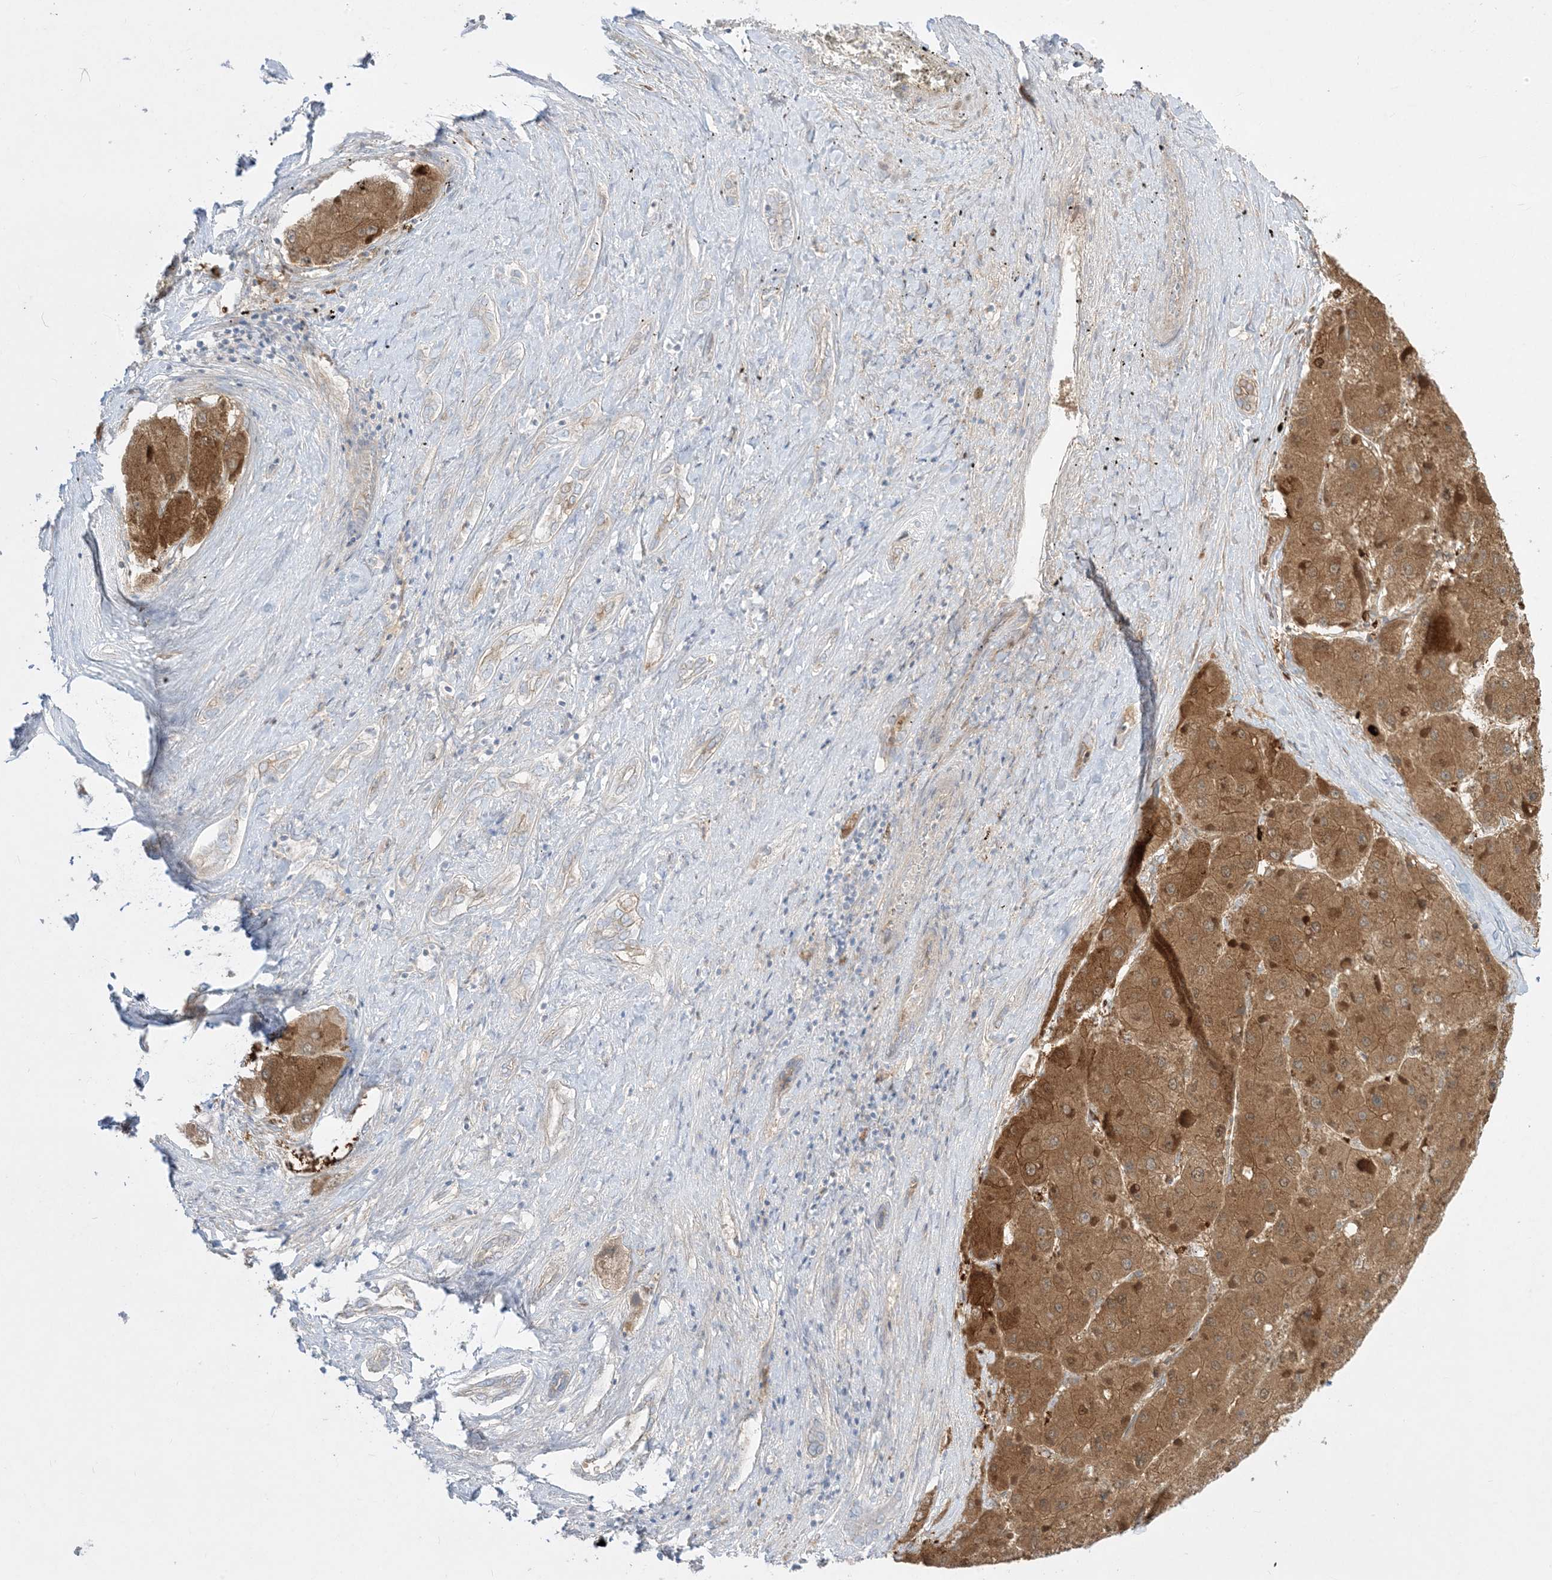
{"staining": {"intensity": "moderate", "quantity": ">75%", "location": "cytoplasmic/membranous"}, "tissue": "liver cancer", "cell_type": "Tumor cells", "image_type": "cancer", "snomed": [{"axis": "morphology", "description": "Carcinoma, Hepatocellular, NOS"}, {"axis": "topography", "description": "Liver"}], "caption": "Immunohistochemistry image of human liver cancer (hepatocellular carcinoma) stained for a protein (brown), which reveals medium levels of moderate cytoplasmic/membranous staining in approximately >75% of tumor cells.", "gene": "ARHGEF9", "patient": {"sex": "female", "age": 73}}